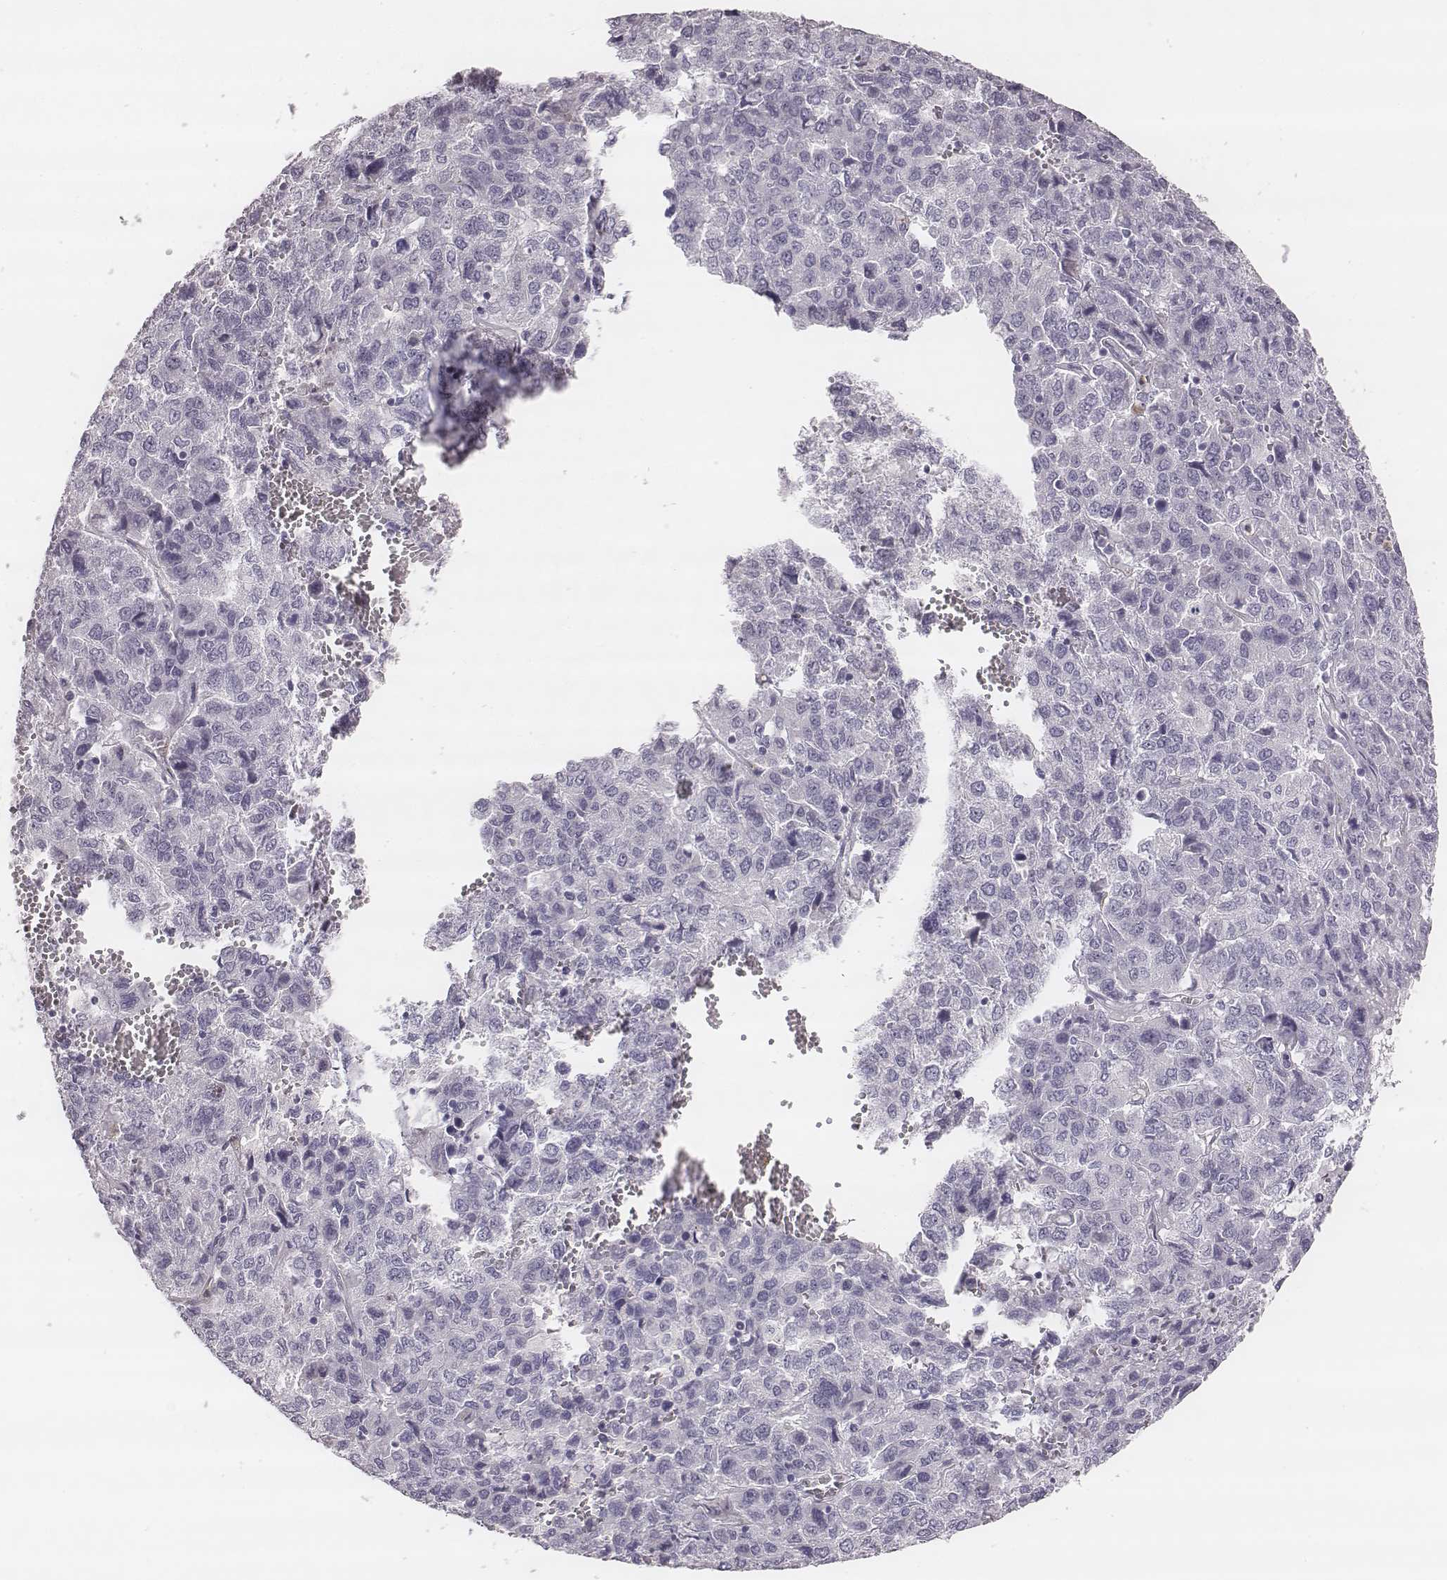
{"staining": {"intensity": "negative", "quantity": "none", "location": "none"}, "tissue": "liver cancer", "cell_type": "Tumor cells", "image_type": "cancer", "snomed": [{"axis": "morphology", "description": "Carcinoma, Hepatocellular, NOS"}, {"axis": "topography", "description": "Liver"}], "caption": "Liver hepatocellular carcinoma was stained to show a protein in brown. There is no significant expression in tumor cells.", "gene": "KCNJ12", "patient": {"sex": "male", "age": 69}}